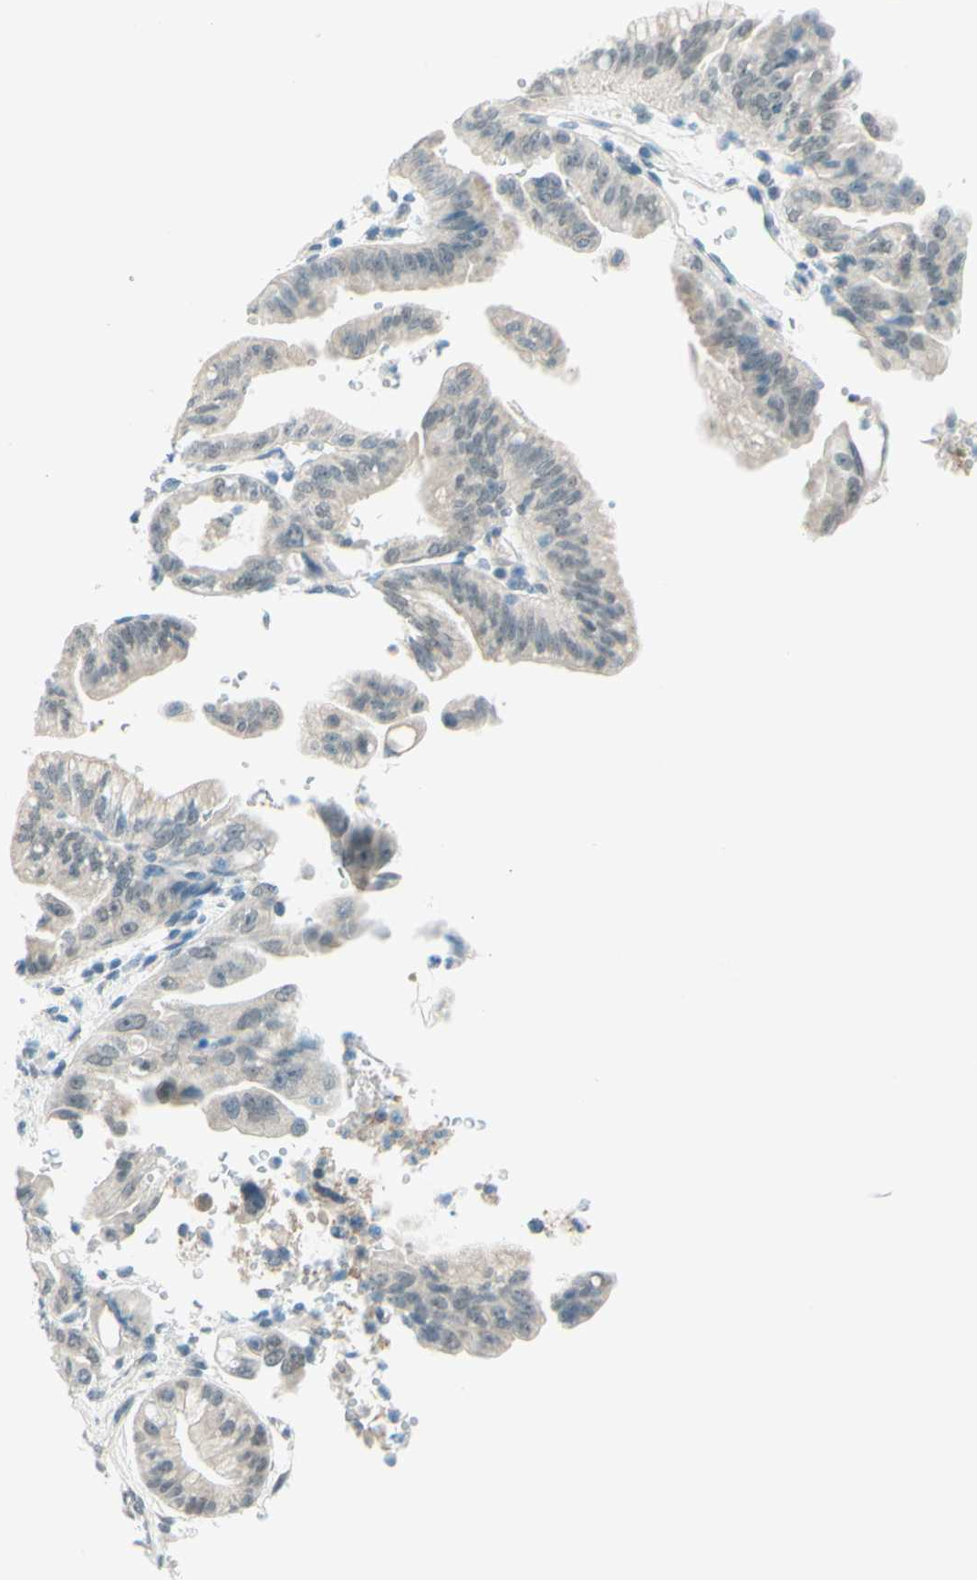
{"staining": {"intensity": "weak", "quantity": "<25%", "location": "cytoplasmic/membranous,nuclear"}, "tissue": "pancreatic cancer", "cell_type": "Tumor cells", "image_type": "cancer", "snomed": [{"axis": "morphology", "description": "Adenocarcinoma, NOS"}, {"axis": "topography", "description": "Pancreas"}], "caption": "High magnification brightfield microscopy of pancreatic cancer (adenocarcinoma) stained with DAB (3,3'-diaminobenzidine) (brown) and counterstained with hematoxylin (blue): tumor cells show no significant positivity.", "gene": "JPH1", "patient": {"sex": "male", "age": 70}}